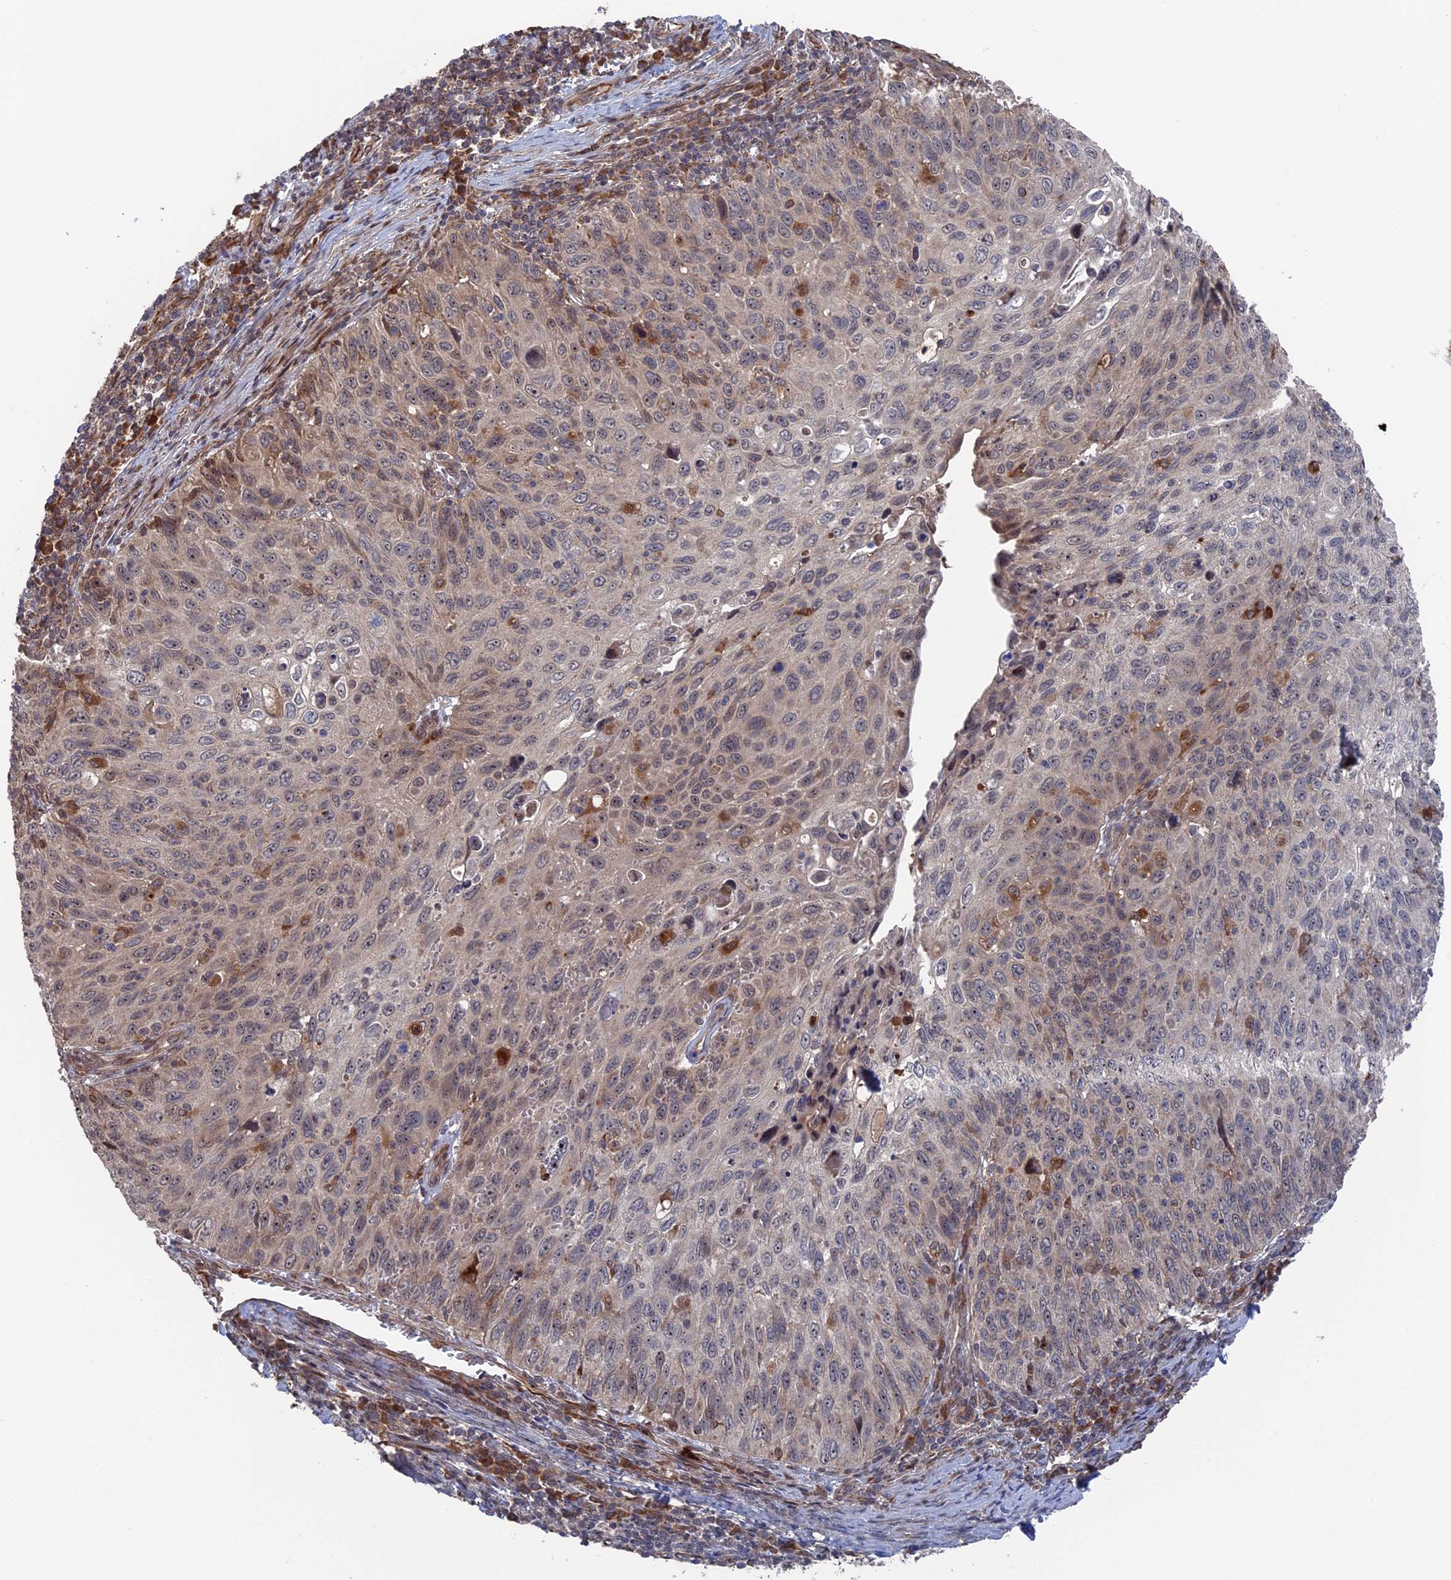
{"staining": {"intensity": "weak", "quantity": "<25%", "location": "cytoplasmic/membranous"}, "tissue": "cervical cancer", "cell_type": "Tumor cells", "image_type": "cancer", "snomed": [{"axis": "morphology", "description": "Squamous cell carcinoma, NOS"}, {"axis": "topography", "description": "Cervix"}], "caption": "The micrograph displays no significant positivity in tumor cells of cervical cancer.", "gene": "PLA2G15", "patient": {"sex": "female", "age": 70}}